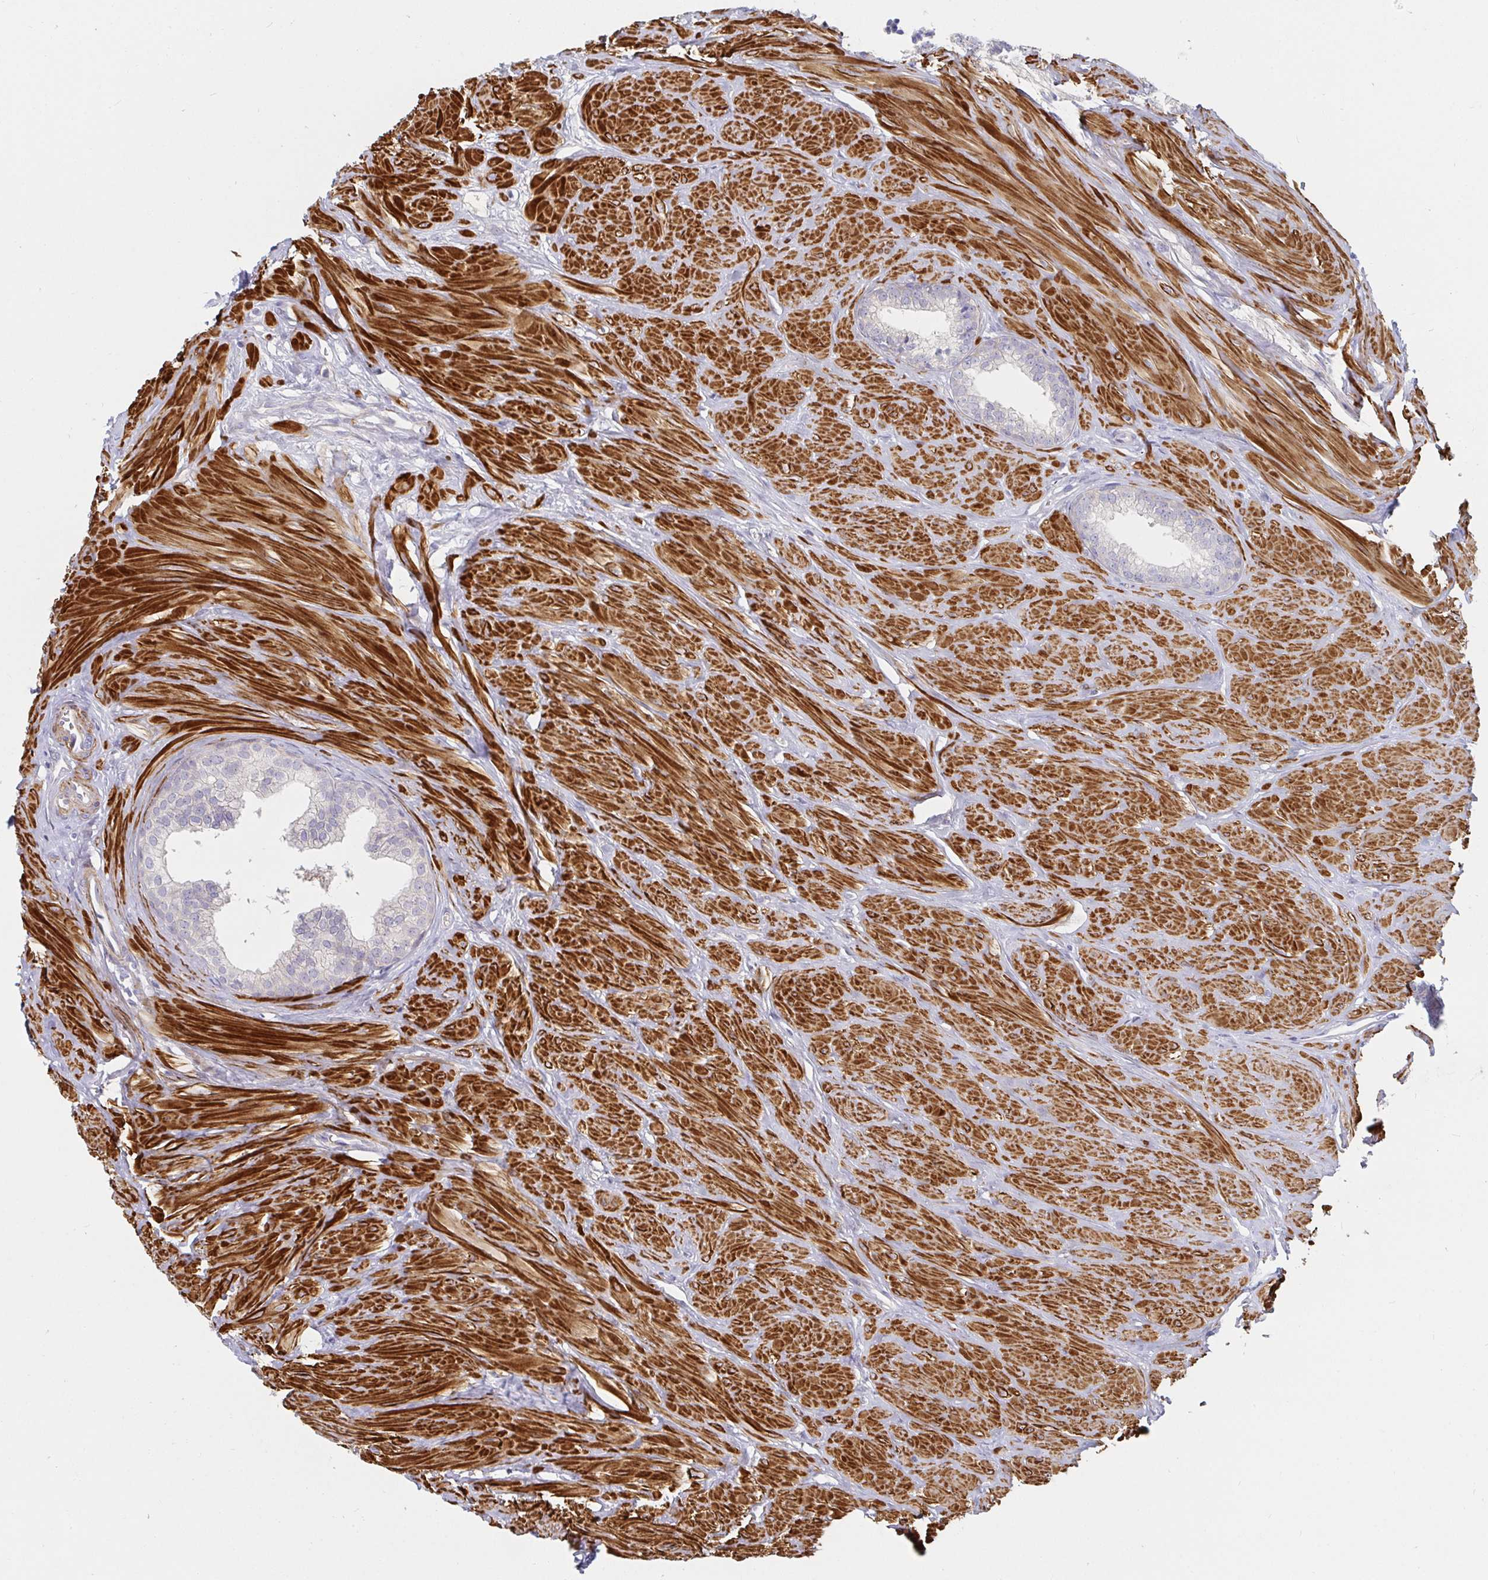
{"staining": {"intensity": "weak", "quantity": "25%-75%", "location": "cytoplasmic/membranous"}, "tissue": "prostate", "cell_type": "Glandular cells", "image_type": "normal", "snomed": [{"axis": "morphology", "description": "Normal tissue, NOS"}, {"axis": "topography", "description": "Prostate"}, {"axis": "topography", "description": "Peripheral nerve tissue"}], "caption": "A low amount of weak cytoplasmic/membranous expression is seen in approximately 25%-75% of glandular cells in benign prostate. The protein is shown in brown color, while the nuclei are stained blue.", "gene": "SSH2", "patient": {"sex": "male", "age": 55}}